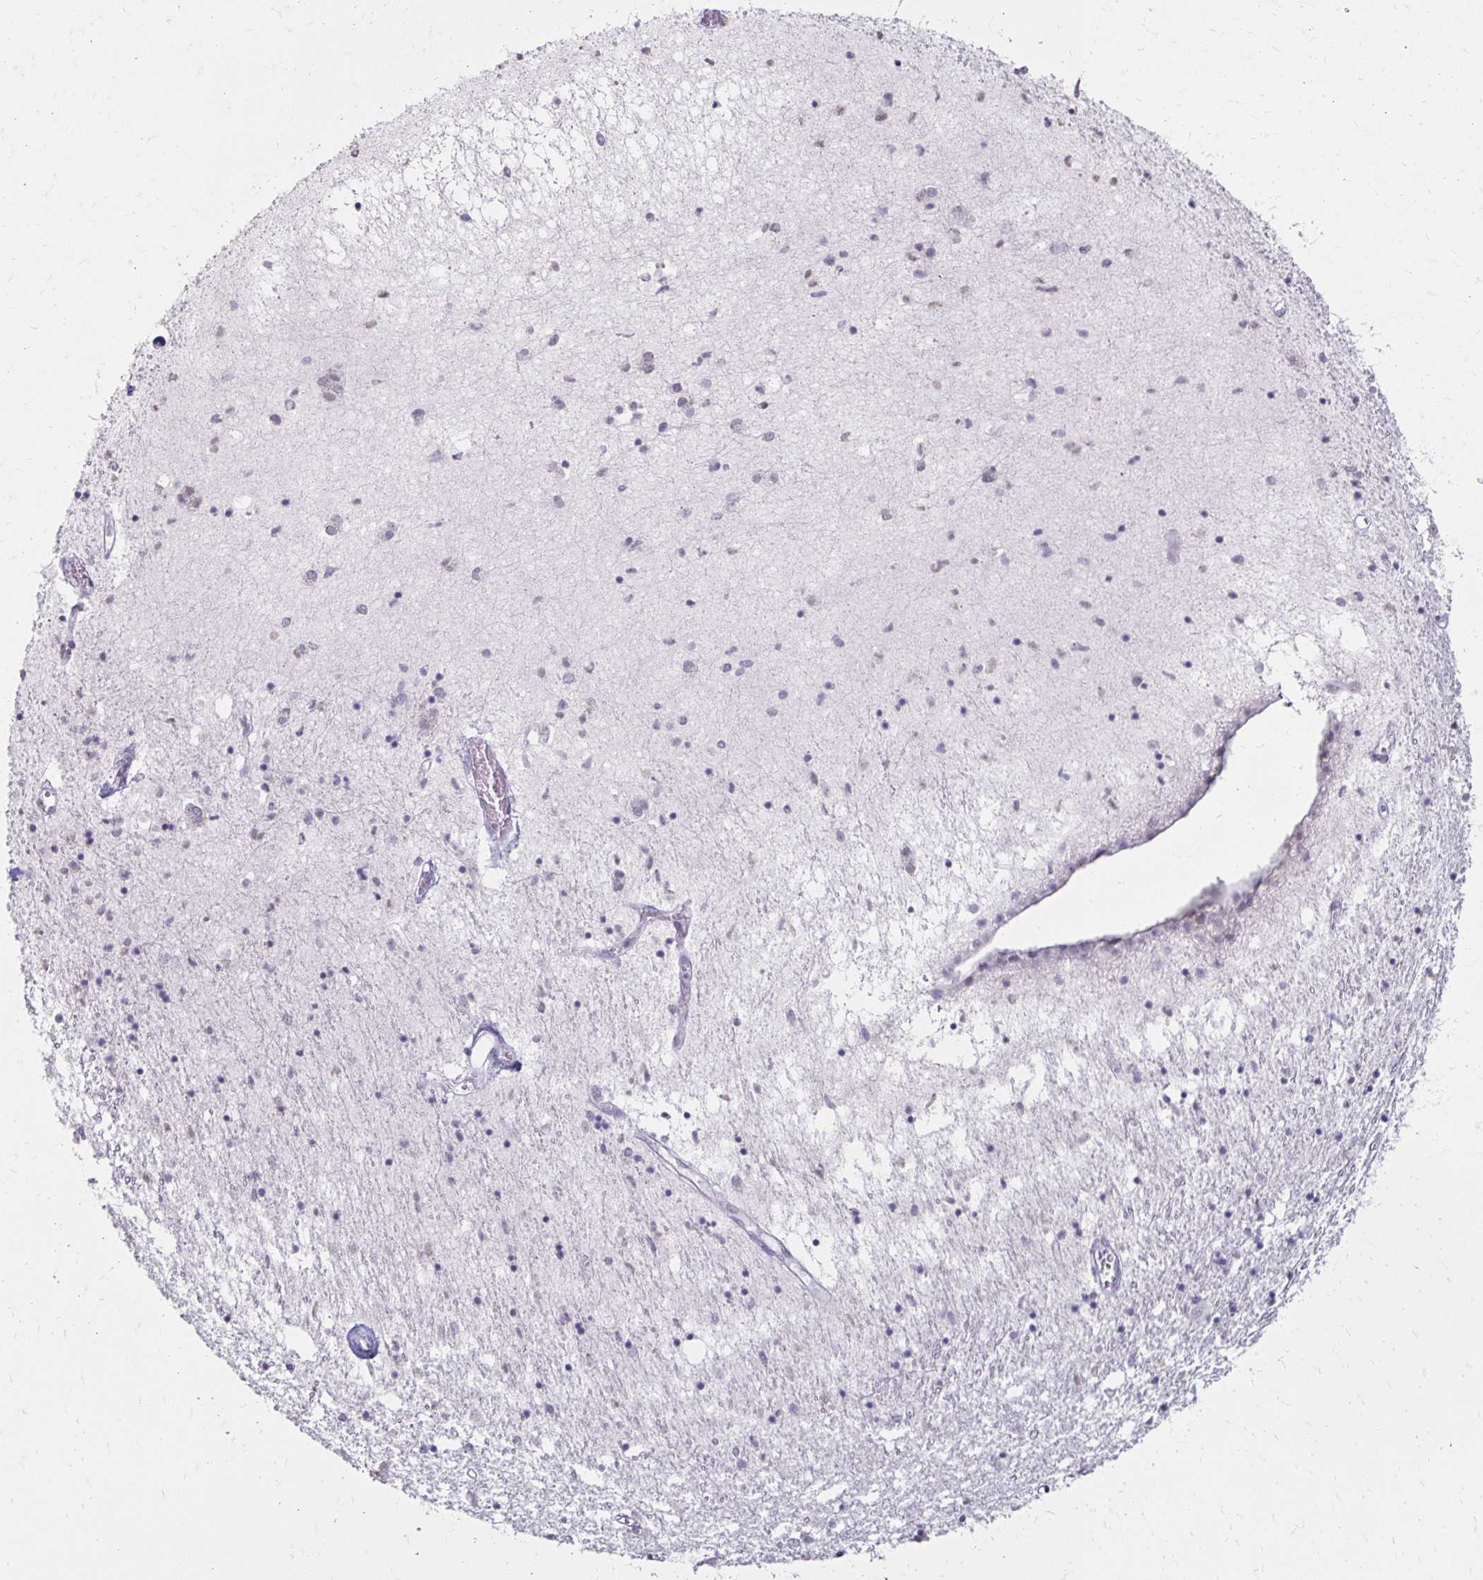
{"staining": {"intensity": "negative", "quantity": "none", "location": "none"}, "tissue": "caudate", "cell_type": "Glial cells", "image_type": "normal", "snomed": [{"axis": "morphology", "description": "Normal tissue, NOS"}, {"axis": "topography", "description": "Lateral ventricle wall"}], "caption": "This is an IHC histopathology image of normal caudate. There is no expression in glial cells.", "gene": "TOMM34", "patient": {"sex": "male", "age": 70}}